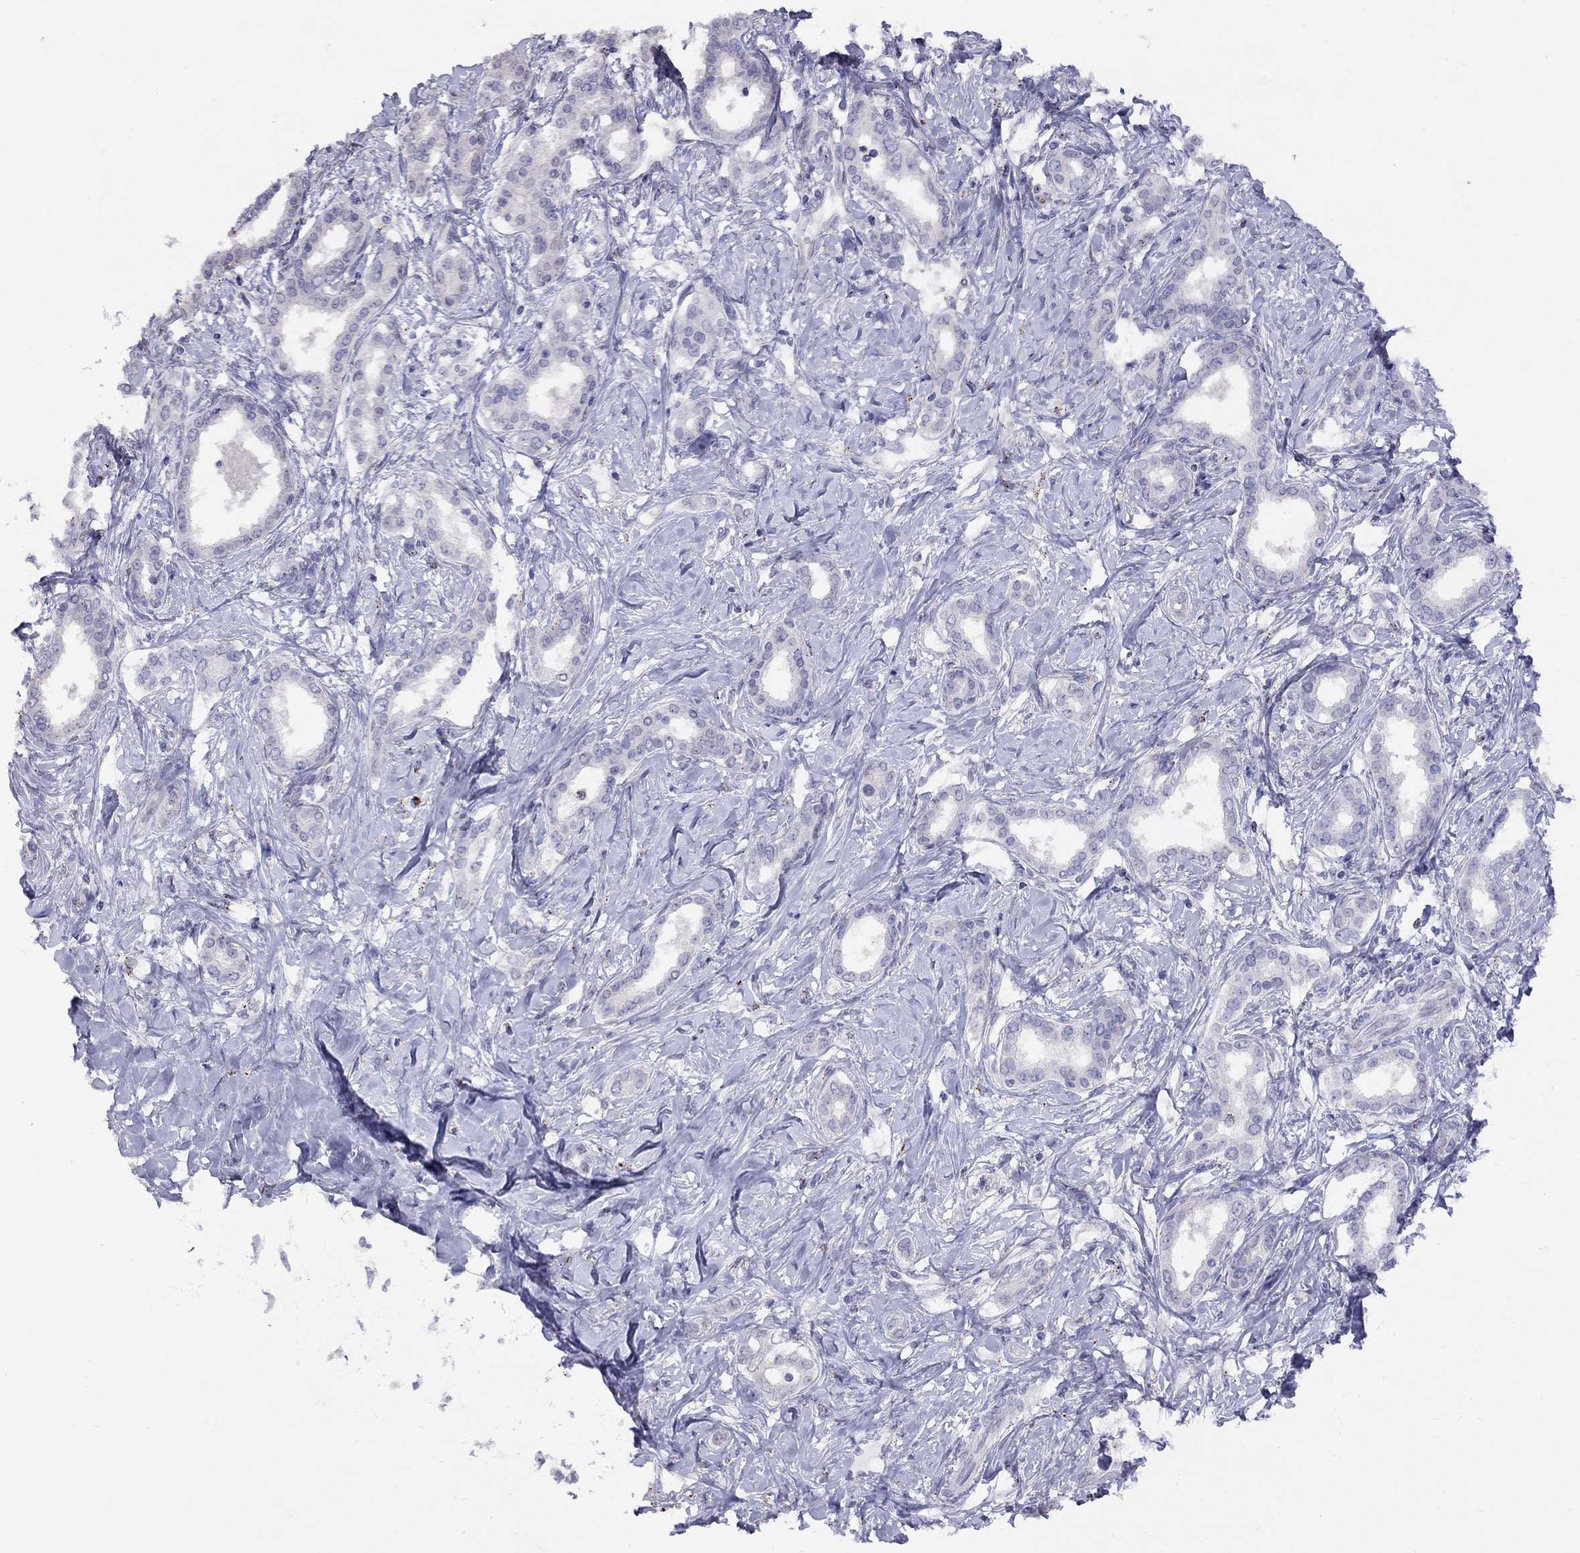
{"staining": {"intensity": "negative", "quantity": "none", "location": "none"}, "tissue": "liver cancer", "cell_type": "Tumor cells", "image_type": "cancer", "snomed": [{"axis": "morphology", "description": "Cholangiocarcinoma"}, {"axis": "topography", "description": "Liver"}], "caption": "Tumor cells are negative for protein expression in human liver cancer. (DAB (3,3'-diaminobenzidine) immunohistochemistry visualized using brightfield microscopy, high magnification).", "gene": "MAGEB4", "patient": {"sex": "female", "age": 47}}